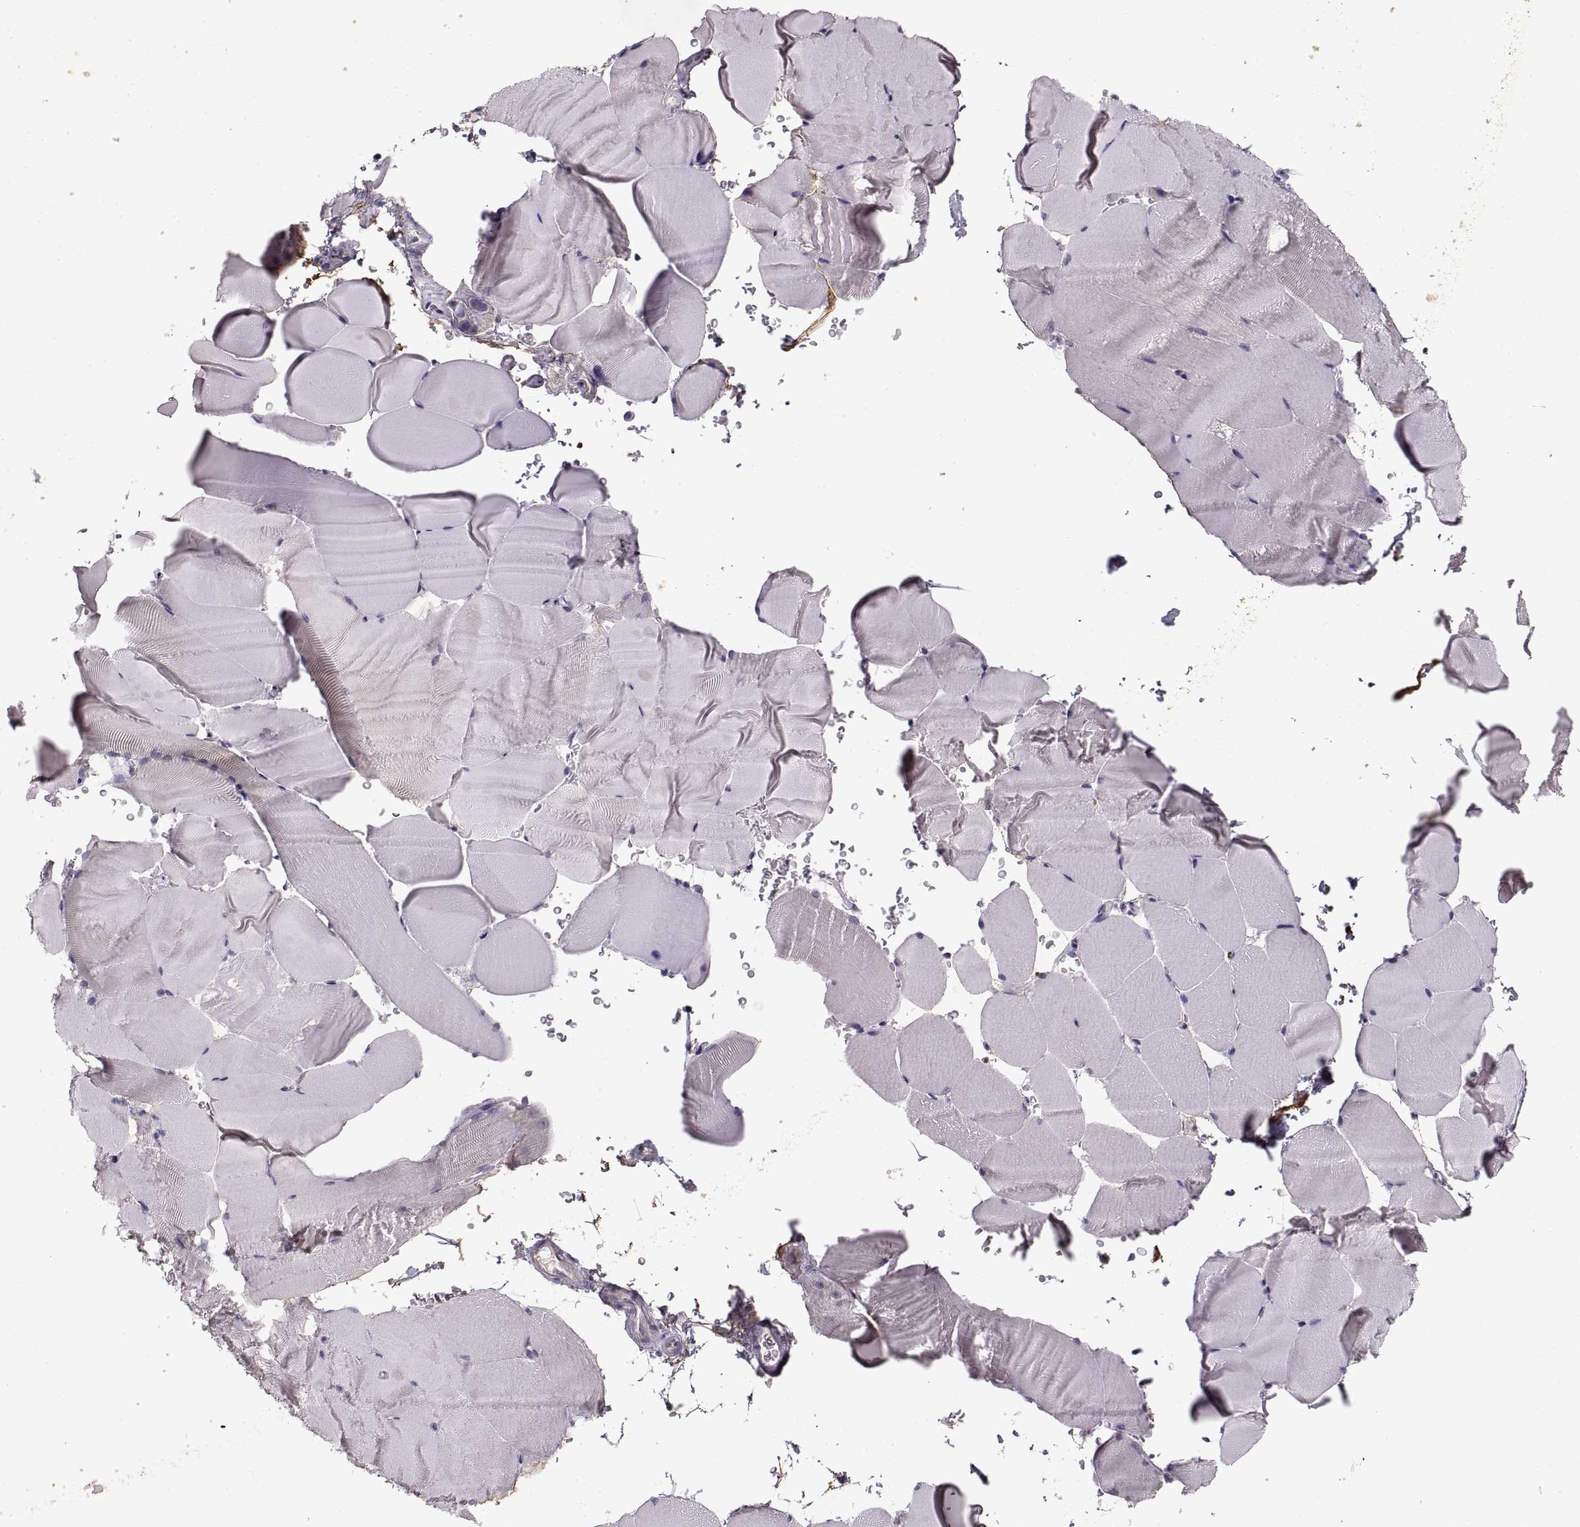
{"staining": {"intensity": "negative", "quantity": "none", "location": "none"}, "tissue": "skeletal muscle", "cell_type": "Myocytes", "image_type": "normal", "snomed": [{"axis": "morphology", "description": "Normal tissue, NOS"}, {"axis": "topography", "description": "Skeletal muscle"}], "caption": "IHC micrograph of benign skeletal muscle: human skeletal muscle stained with DAB (3,3'-diaminobenzidine) shows no significant protein expression in myocytes.", "gene": "ADAM11", "patient": {"sex": "female", "age": 37}}